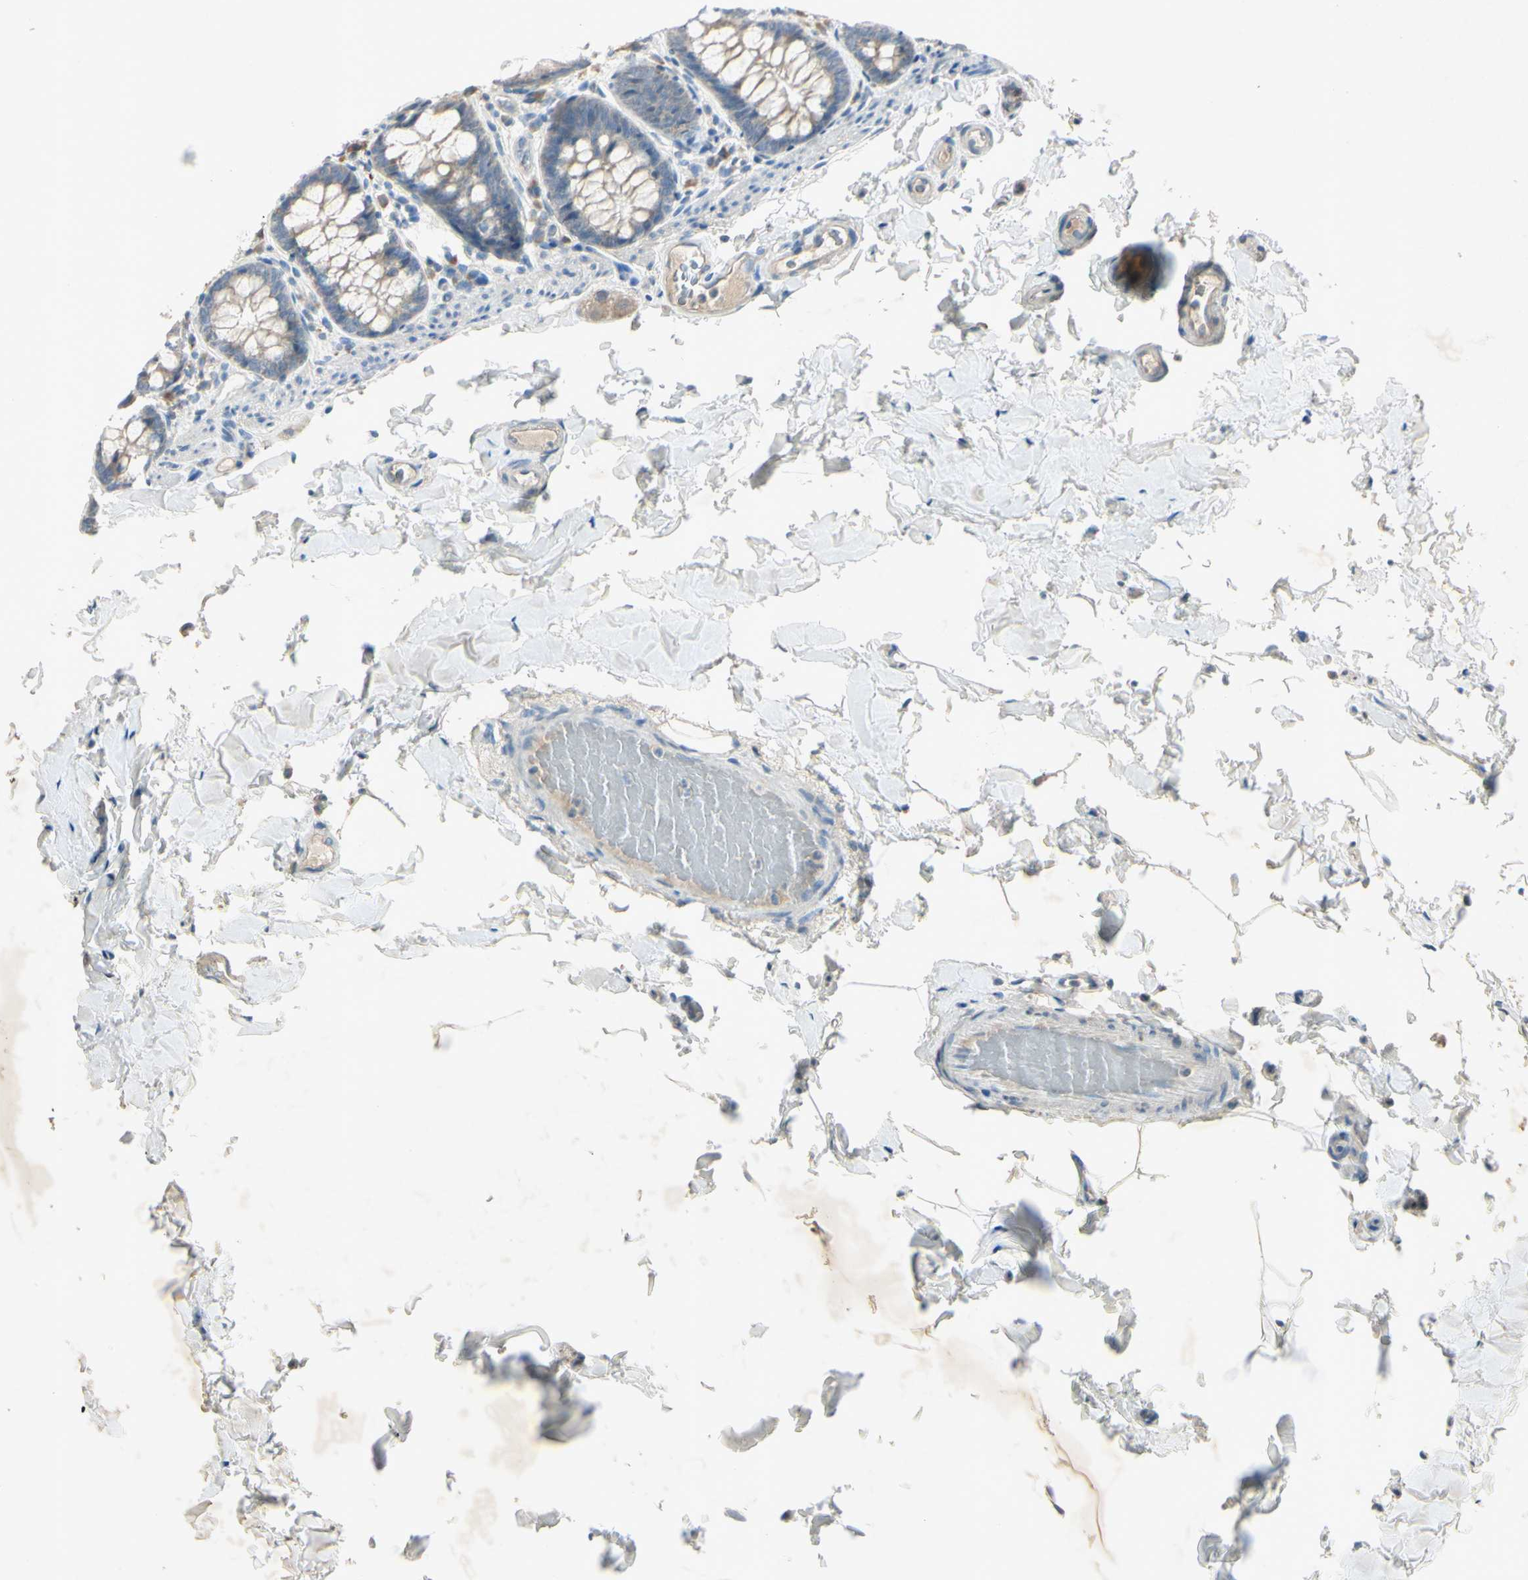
{"staining": {"intensity": "weak", "quantity": ">75%", "location": "cytoplasmic/membranous"}, "tissue": "colon", "cell_type": "Endothelial cells", "image_type": "normal", "snomed": [{"axis": "morphology", "description": "Normal tissue, NOS"}, {"axis": "topography", "description": "Colon"}], "caption": "About >75% of endothelial cells in normal human colon display weak cytoplasmic/membranous protein expression as visualized by brown immunohistochemical staining.", "gene": "AATK", "patient": {"sex": "female", "age": 61}}